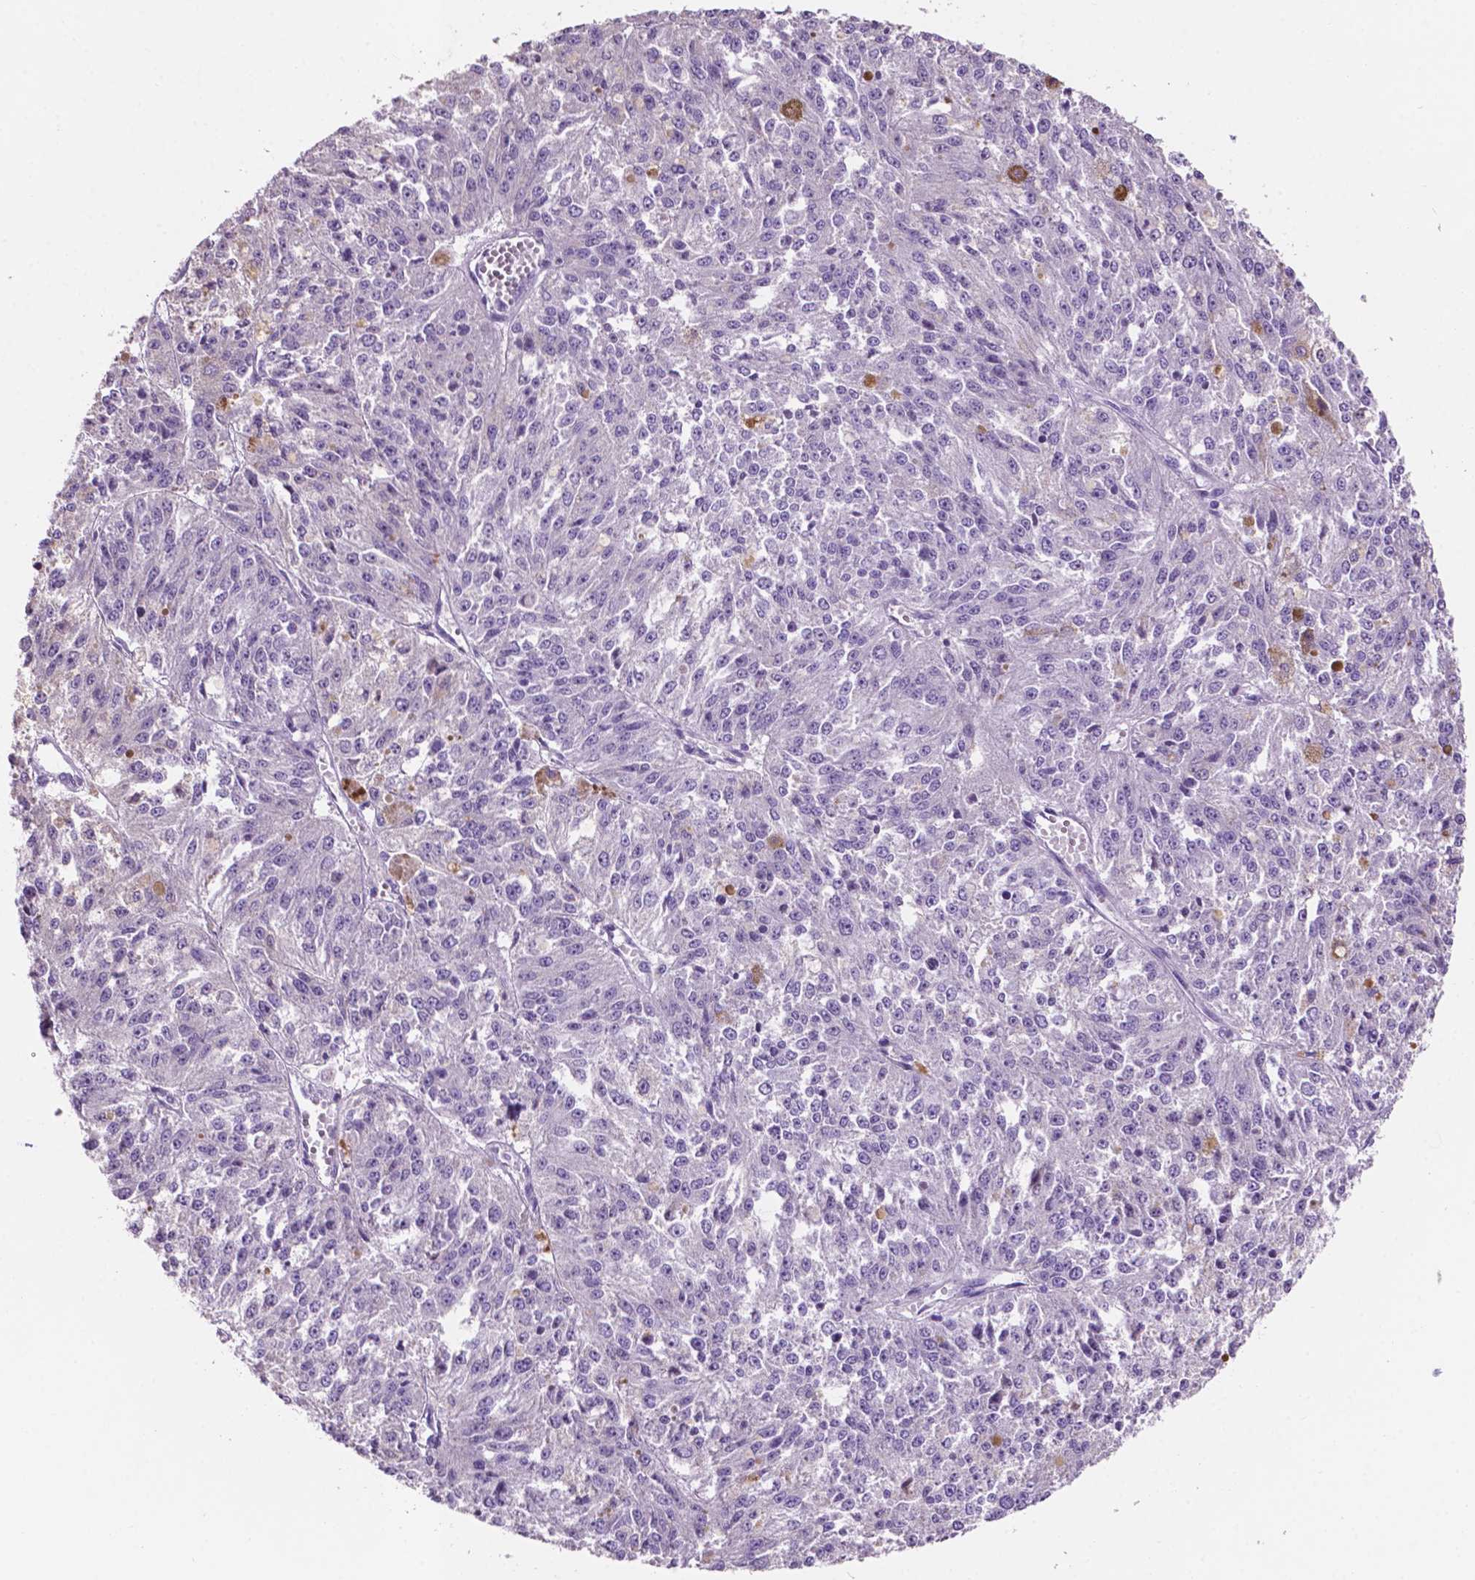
{"staining": {"intensity": "negative", "quantity": "none", "location": "none"}, "tissue": "melanoma", "cell_type": "Tumor cells", "image_type": "cancer", "snomed": [{"axis": "morphology", "description": "Malignant melanoma, Metastatic site"}, {"axis": "topography", "description": "Lymph node"}], "caption": "Immunohistochemical staining of human melanoma shows no significant staining in tumor cells.", "gene": "CLDN17", "patient": {"sex": "female", "age": 64}}